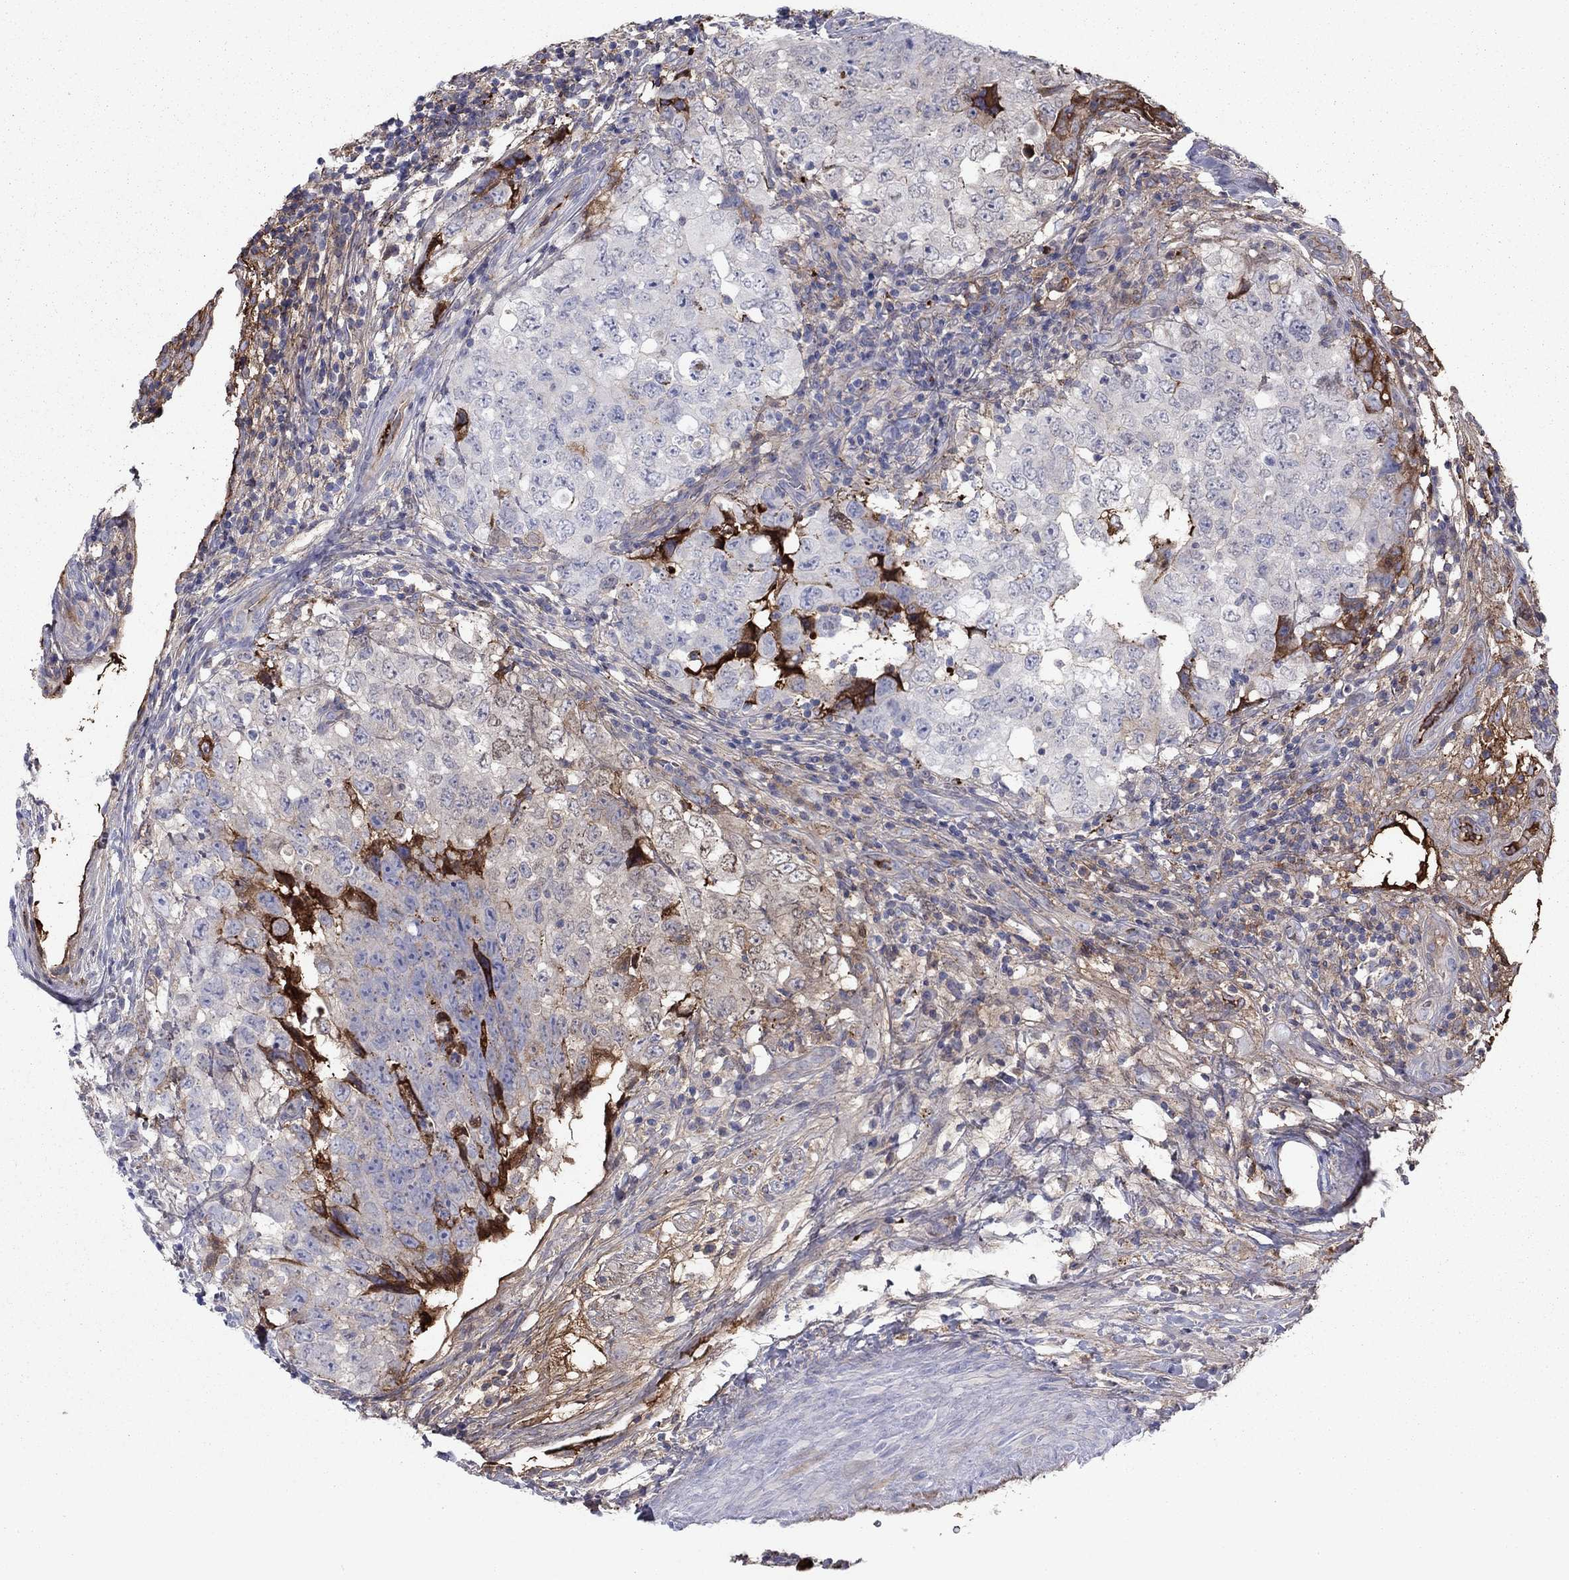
{"staining": {"intensity": "moderate", "quantity": "25%-75%", "location": "cytoplasmic/membranous"}, "tissue": "testis cancer", "cell_type": "Tumor cells", "image_type": "cancer", "snomed": [{"axis": "morphology", "description": "Seminoma, NOS"}, {"axis": "topography", "description": "Testis"}], "caption": "Immunohistochemical staining of human testis seminoma displays medium levels of moderate cytoplasmic/membranous protein staining in about 25%-75% of tumor cells.", "gene": "HPX", "patient": {"sex": "male", "age": 34}}